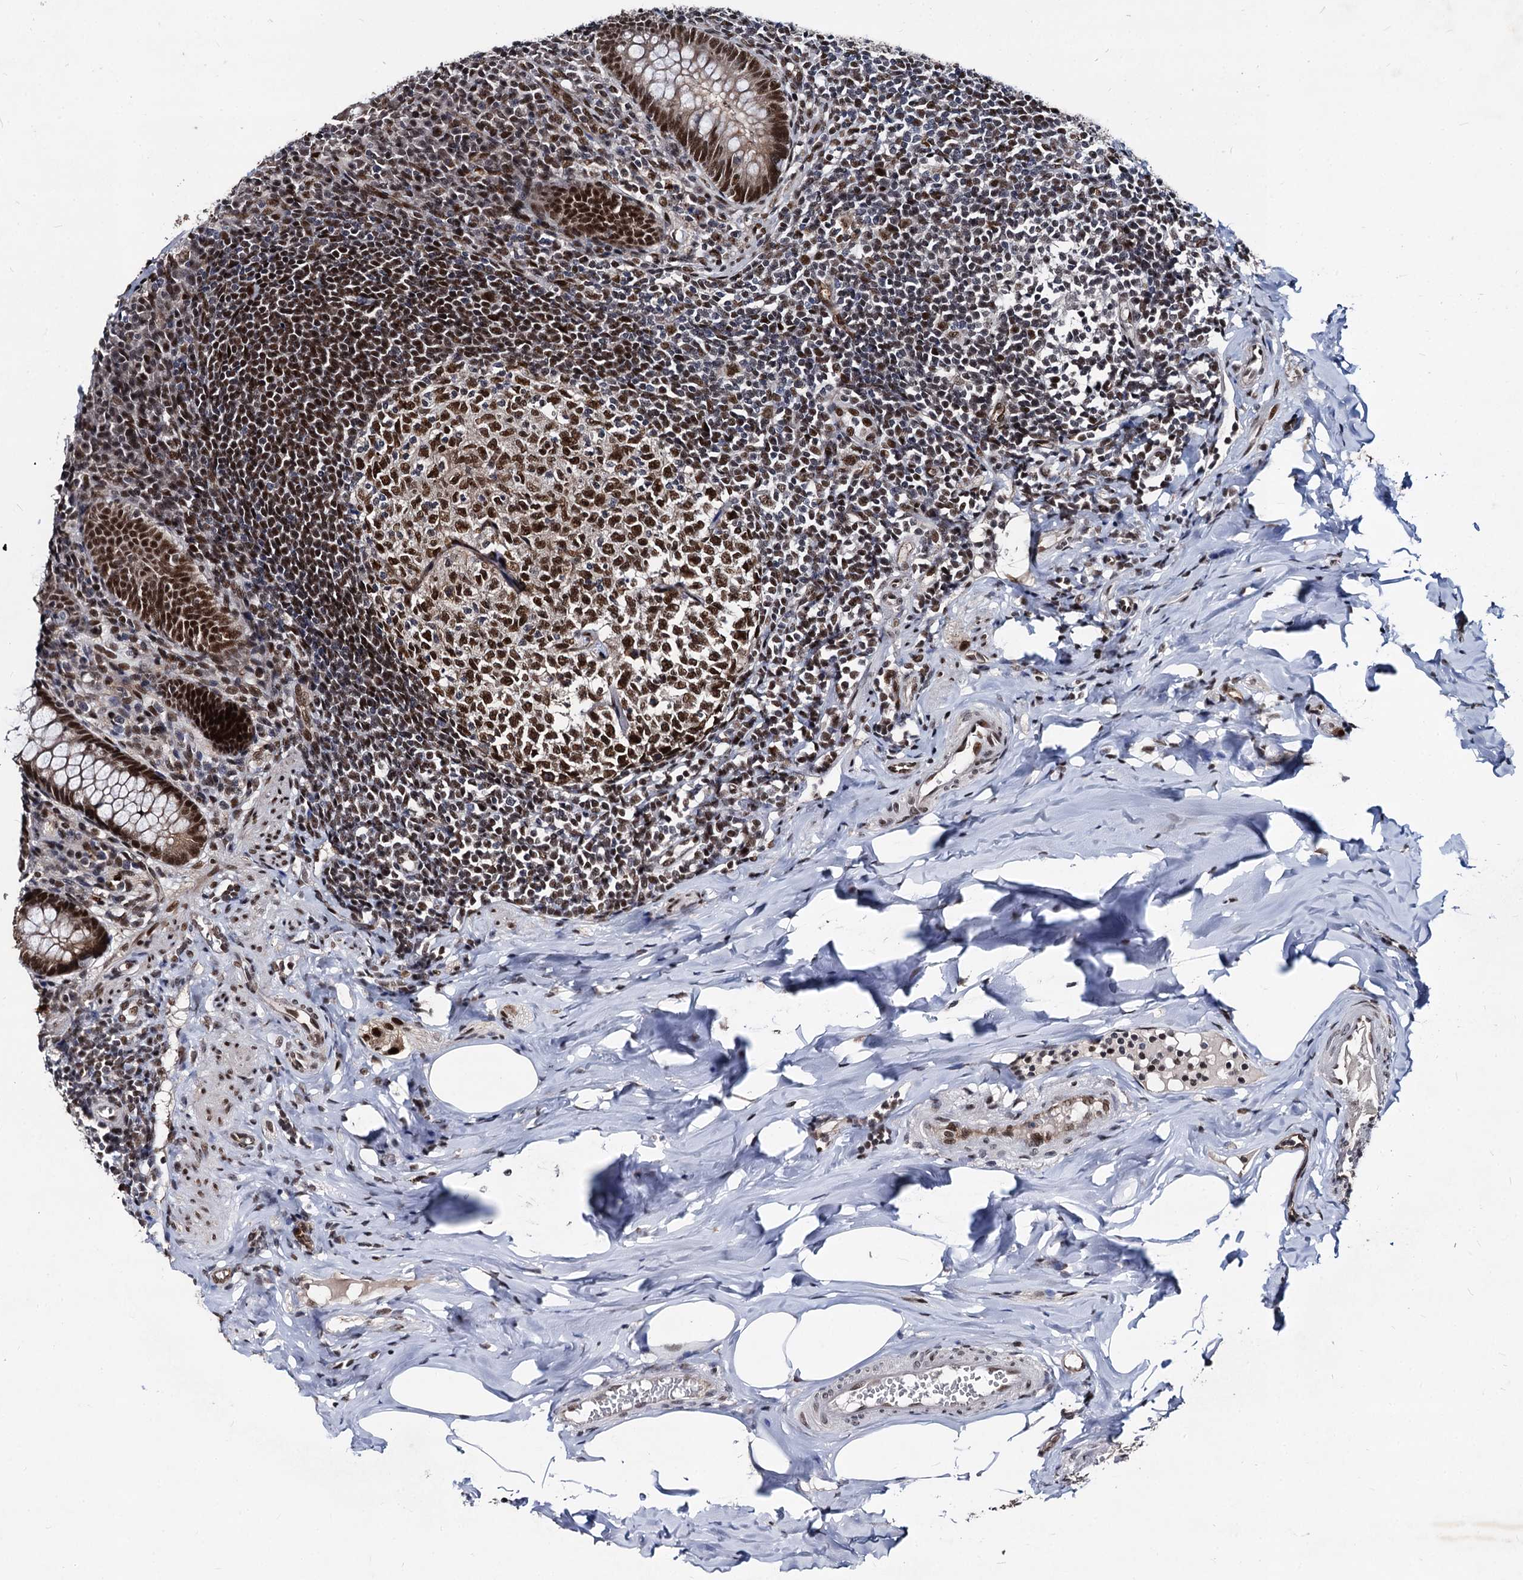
{"staining": {"intensity": "strong", "quantity": ">75%", "location": "nuclear"}, "tissue": "appendix", "cell_type": "Glandular cells", "image_type": "normal", "snomed": [{"axis": "morphology", "description": "Normal tissue, NOS"}, {"axis": "topography", "description": "Appendix"}], "caption": "A high-resolution histopathology image shows immunohistochemistry (IHC) staining of benign appendix, which shows strong nuclear expression in approximately >75% of glandular cells.", "gene": "GALNT11", "patient": {"sex": "female", "age": 33}}